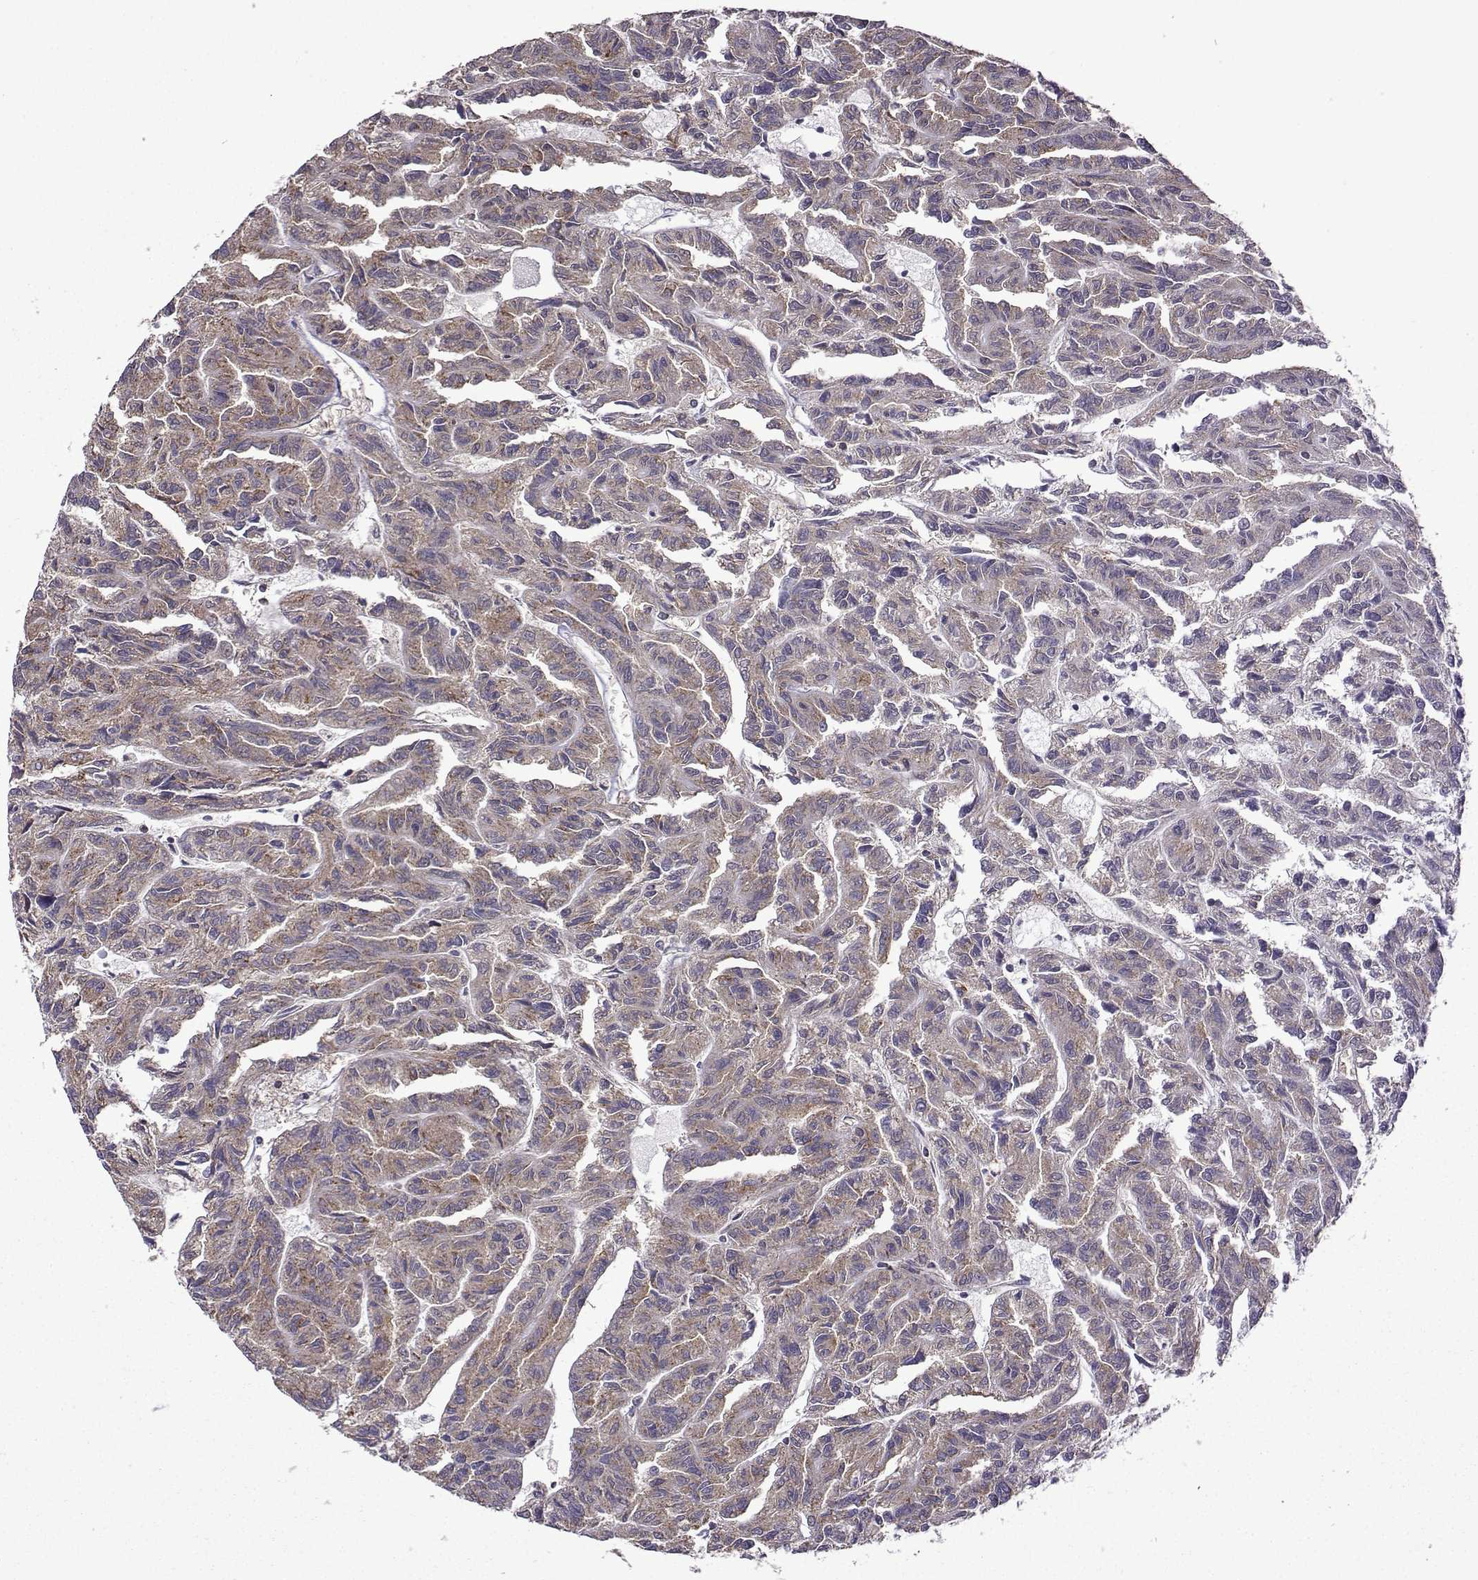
{"staining": {"intensity": "moderate", "quantity": "25%-75%", "location": "cytoplasmic/membranous"}, "tissue": "renal cancer", "cell_type": "Tumor cells", "image_type": "cancer", "snomed": [{"axis": "morphology", "description": "Adenocarcinoma, NOS"}, {"axis": "topography", "description": "Kidney"}], "caption": "Moderate cytoplasmic/membranous protein expression is present in approximately 25%-75% of tumor cells in renal adenocarcinoma.", "gene": "TAB2", "patient": {"sex": "male", "age": 79}}